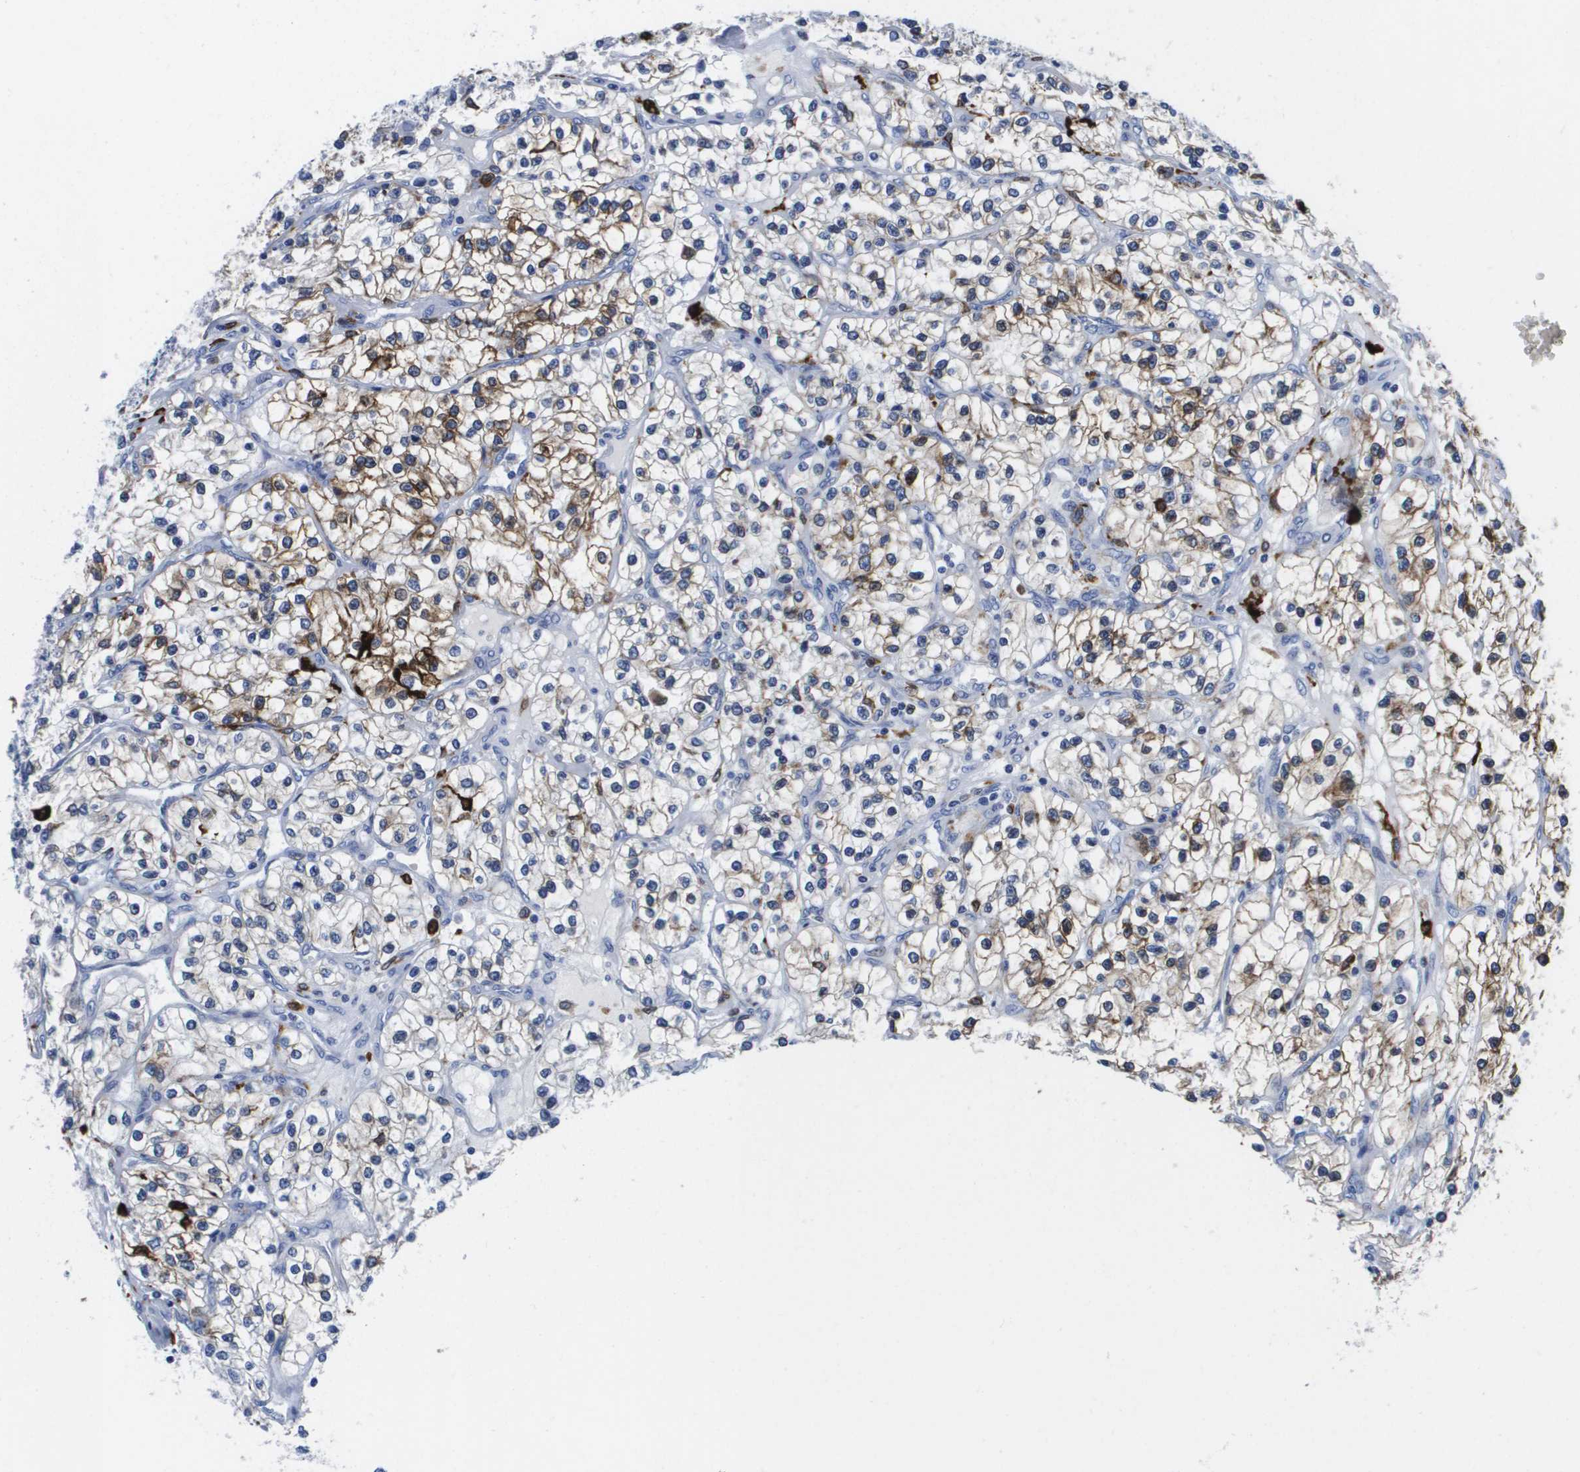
{"staining": {"intensity": "moderate", "quantity": ">75%", "location": "cytoplasmic/membranous"}, "tissue": "renal cancer", "cell_type": "Tumor cells", "image_type": "cancer", "snomed": [{"axis": "morphology", "description": "Adenocarcinoma, NOS"}, {"axis": "topography", "description": "Kidney"}], "caption": "Brown immunohistochemical staining in renal cancer (adenocarcinoma) exhibits moderate cytoplasmic/membranous staining in approximately >75% of tumor cells.", "gene": "HMOX1", "patient": {"sex": "female", "age": 57}}